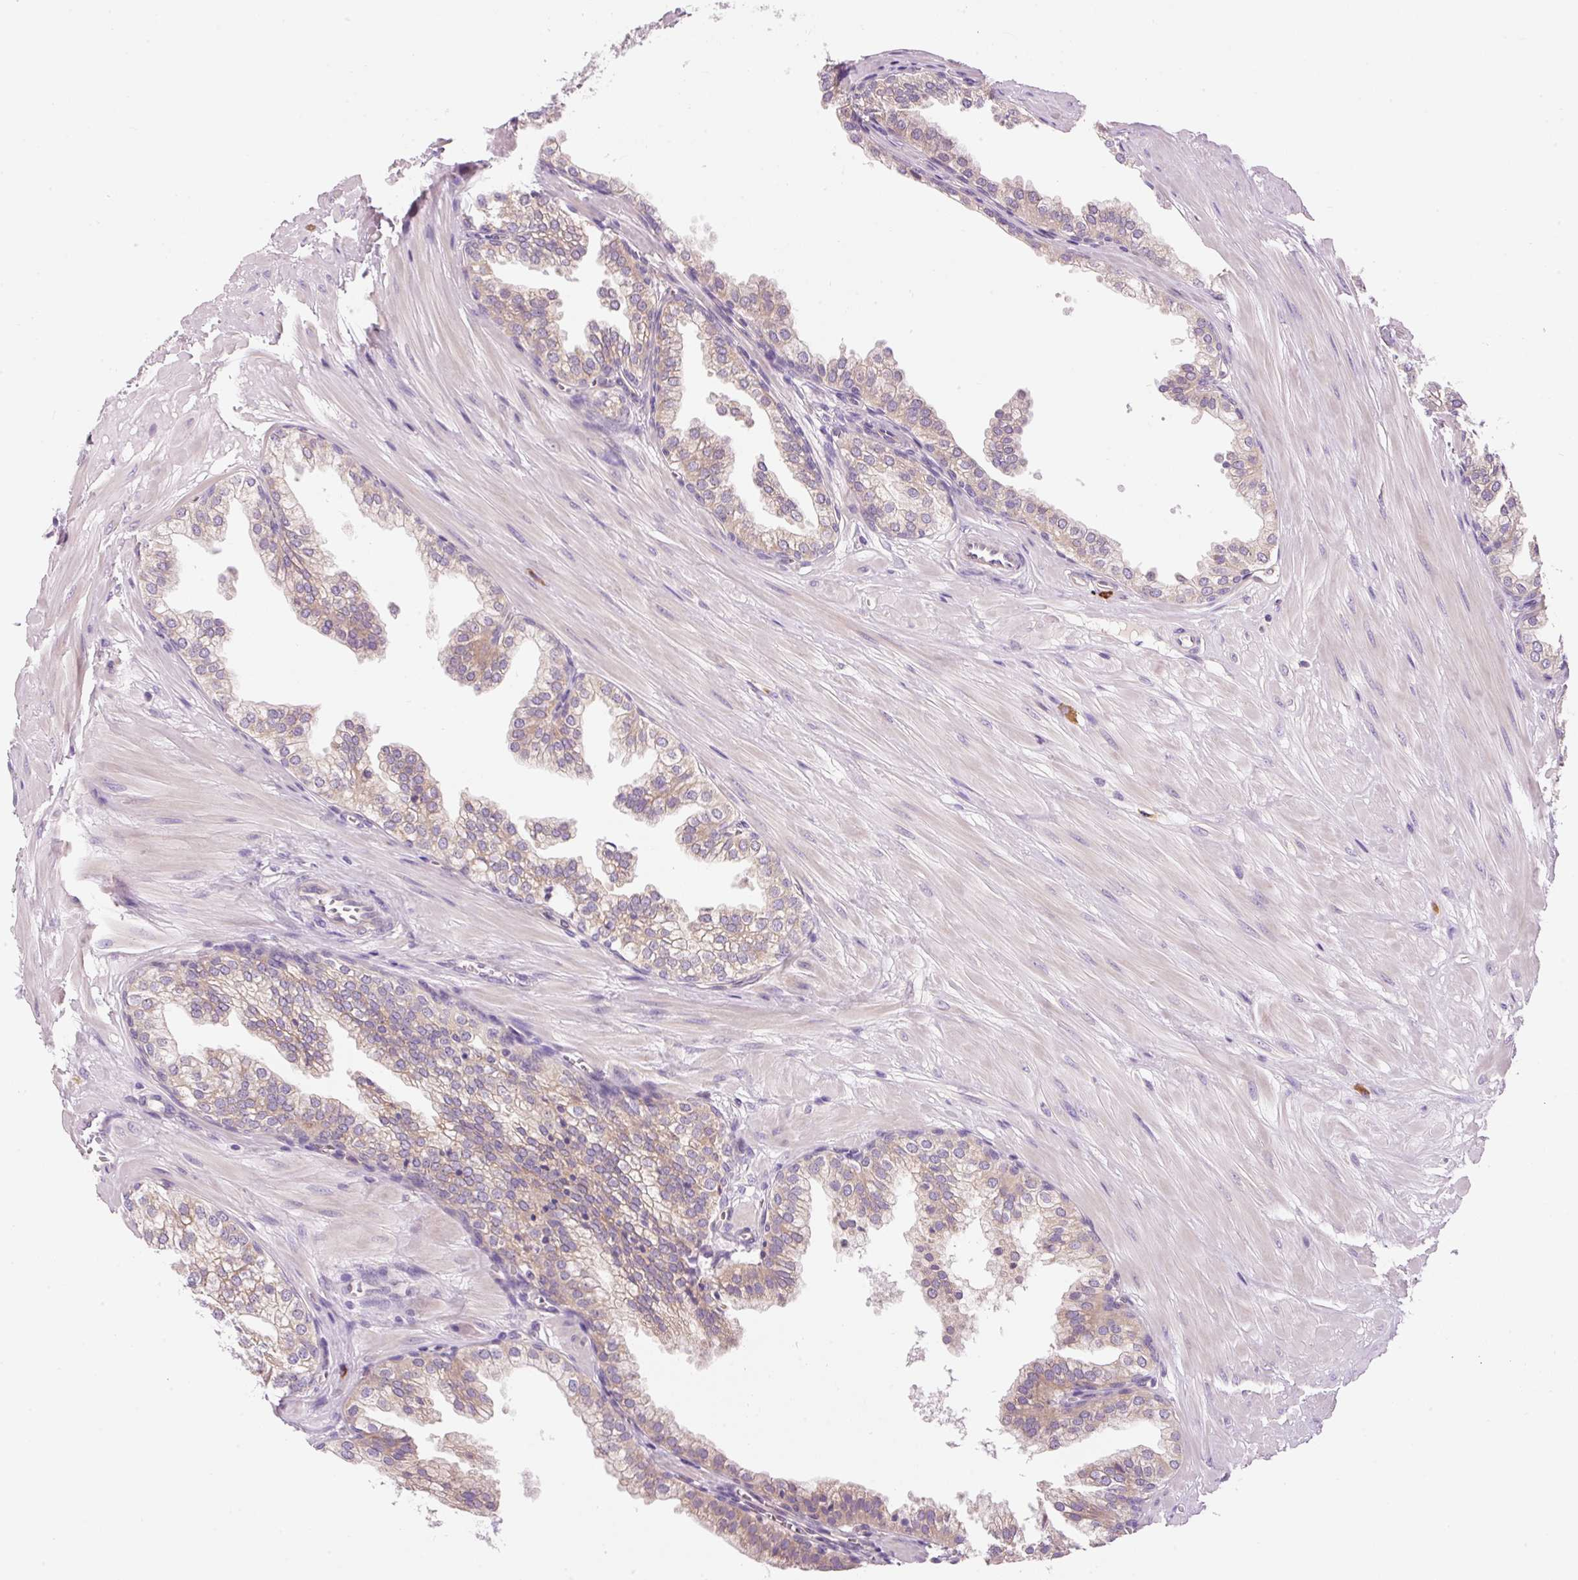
{"staining": {"intensity": "weak", "quantity": "25%-75%", "location": "cytoplasmic/membranous"}, "tissue": "prostate", "cell_type": "Glandular cells", "image_type": "normal", "snomed": [{"axis": "morphology", "description": "Normal tissue, NOS"}, {"axis": "topography", "description": "Prostate"}, {"axis": "topography", "description": "Peripheral nerve tissue"}], "caption": "The image shows immunohistochemical staining of benign prostate. There is weak cytoplasmic/membranous staining is identified in about 25%-75% of glandular cells. (Stains: DAB in brown, nuclei in blue, Microscopy: brightfield microscopy at high magnification).", "gene": "PNPLA5", "patient": {"sex": "male", "age": 55}}